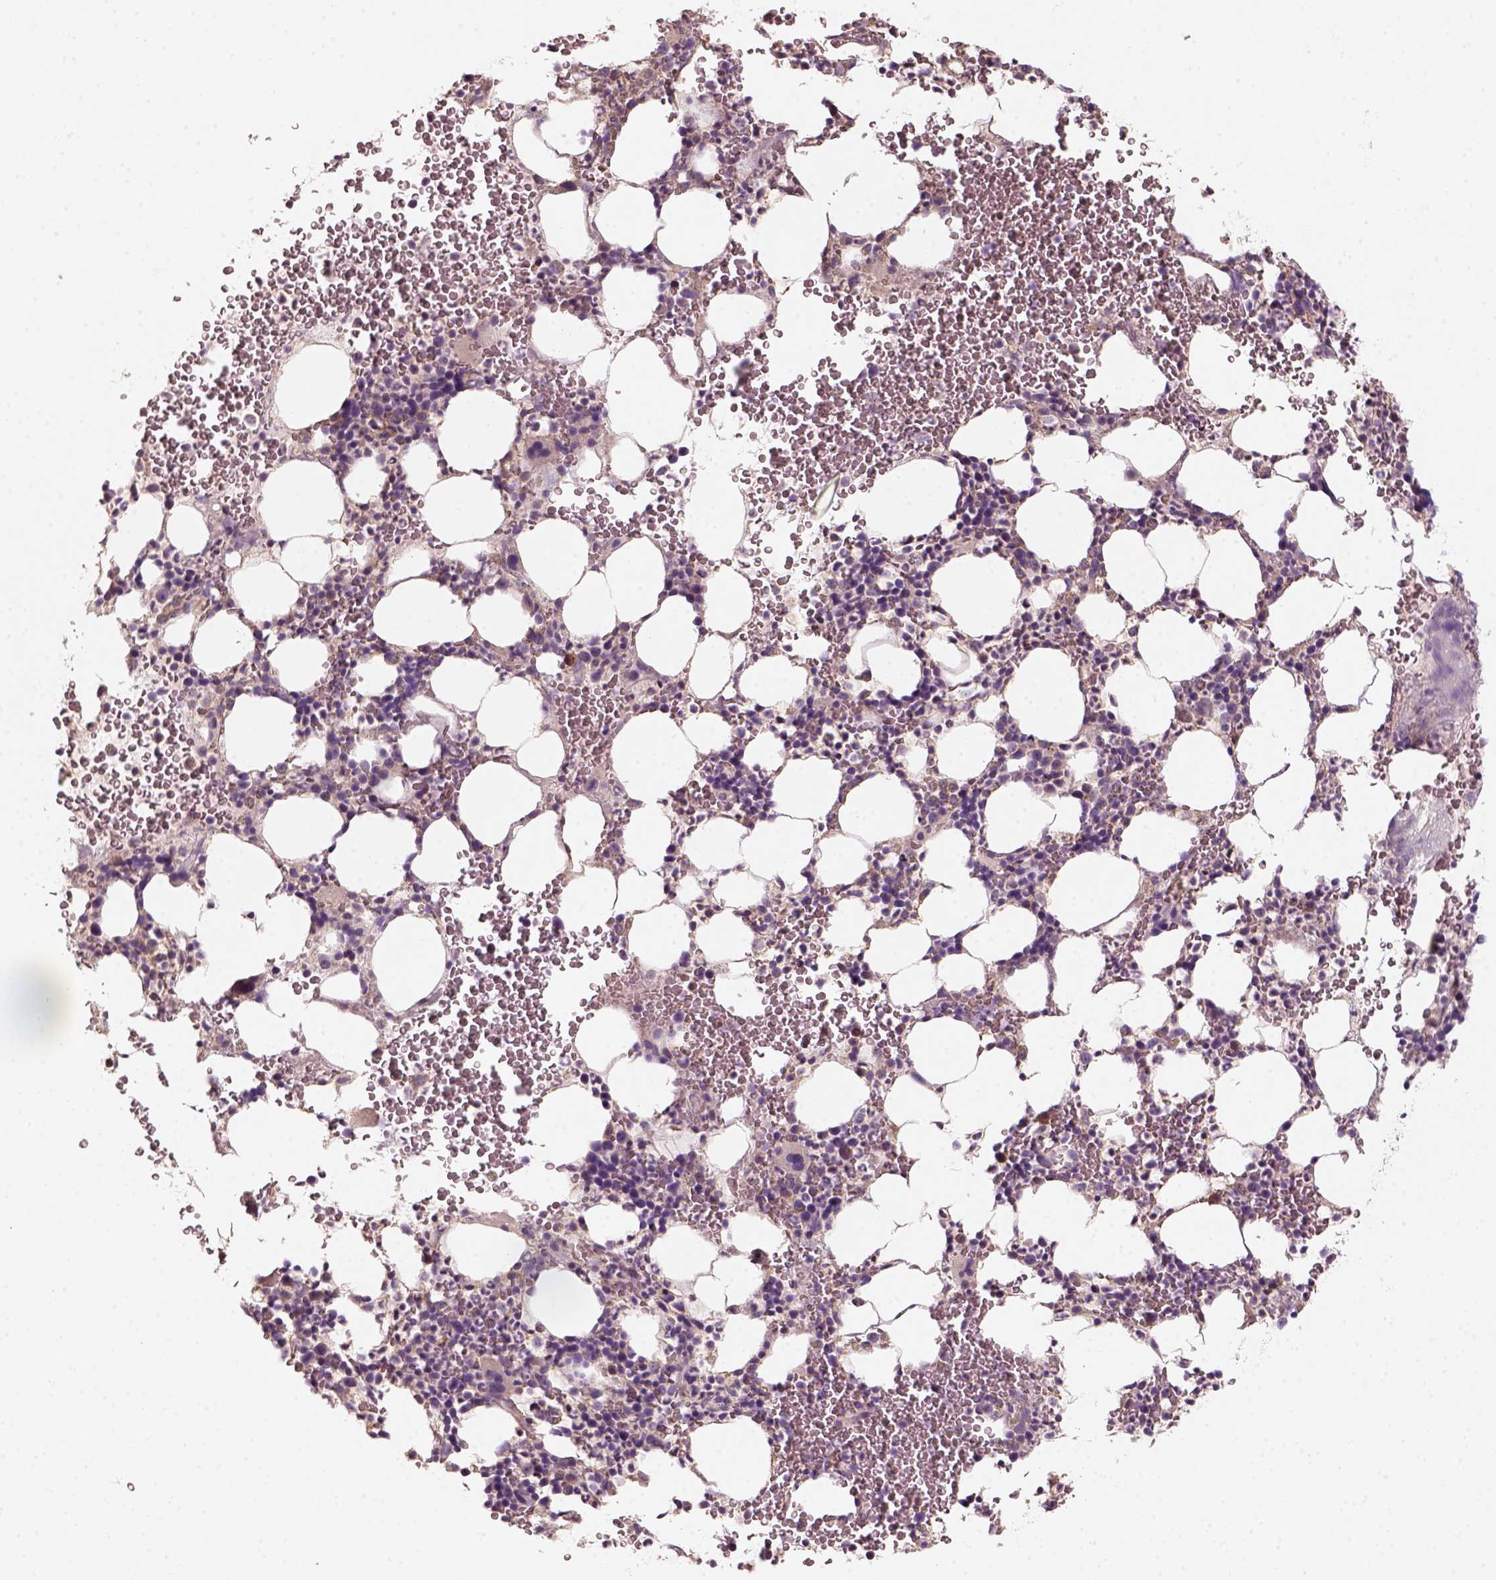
{"staining": {"intensity": "moderate", "quantity": "<25%", "location": "cytoplasmic/membranous"}, "tissue": "bone marrow", "cell_type": "Hematopoietic cells", "image_type": "normal", "snomed": [{"axis": "morphology", "description": "Normal tissue, NOS"}, {"axis": "topography", "description": "Bone marrow"}], "caption": "Protein expression by immunohistochemistry displays moderate cytoplasmic/membranous staining in approximately <25% of hematopoietic cells in unremarkable bone marrow.", "gene": "AQP9", "patient": {"sex": "male", "age": 82}}